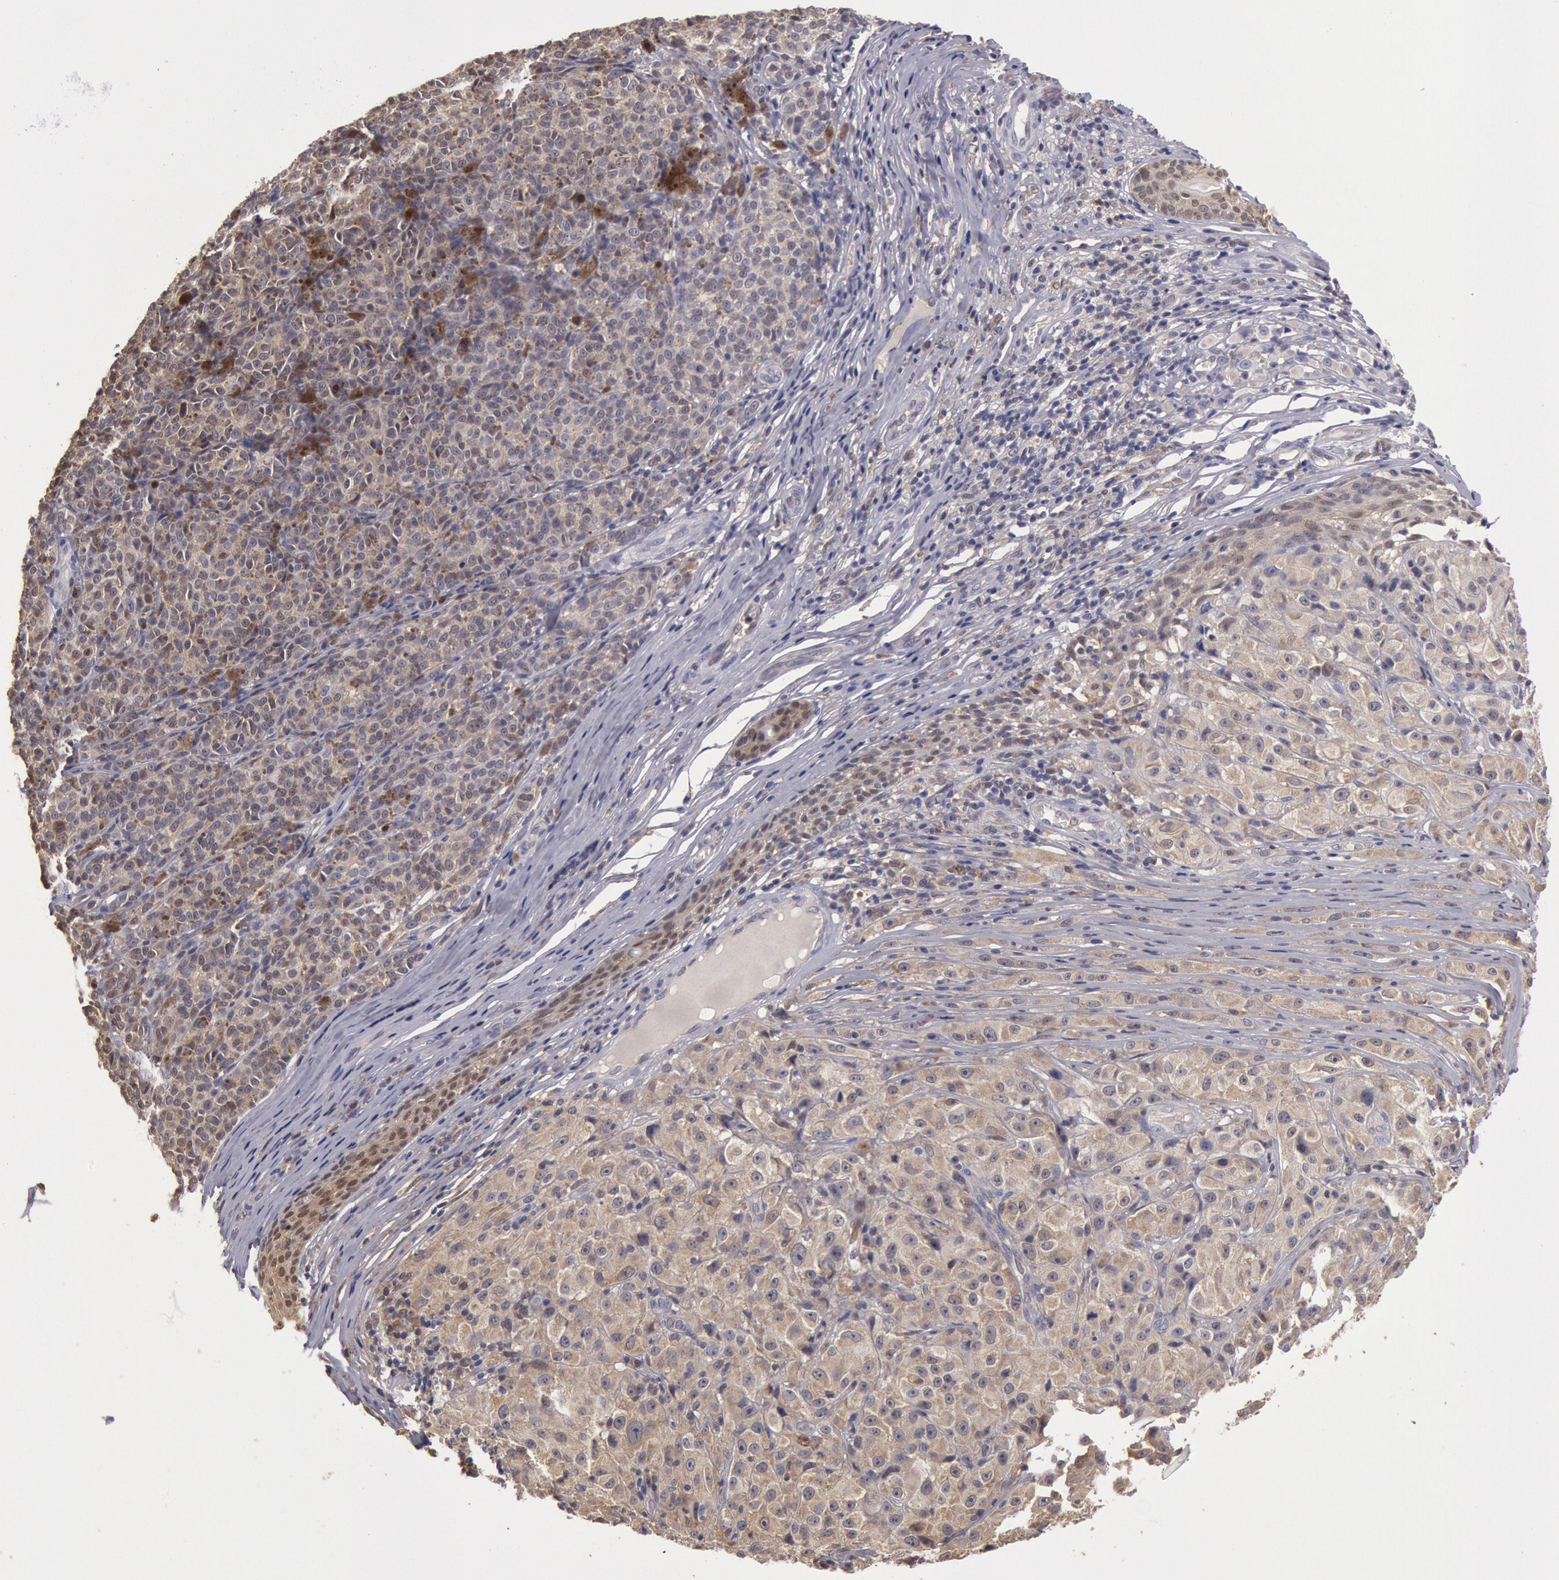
{"staining": {"intensity": "weak", "quantity": ">75%", "location": "cytoplasmic/membranous"}, "tissue": "melanoma", "cell_type": "Tumor cells", "image_type": "cancer", "snomed": [{"axis": "morphology", "description": "Malignant melanoma, NOS"}, {"axis": "topography", "description": "Skin"}], "caption": "Immunohistochemical staining of human malignant melanoma exhibits weak cytoplasmic/membranous protein expression in about >75% of tumor cells.", "gene": "MPST", "patient": {"sex": "male", "age": 56}}